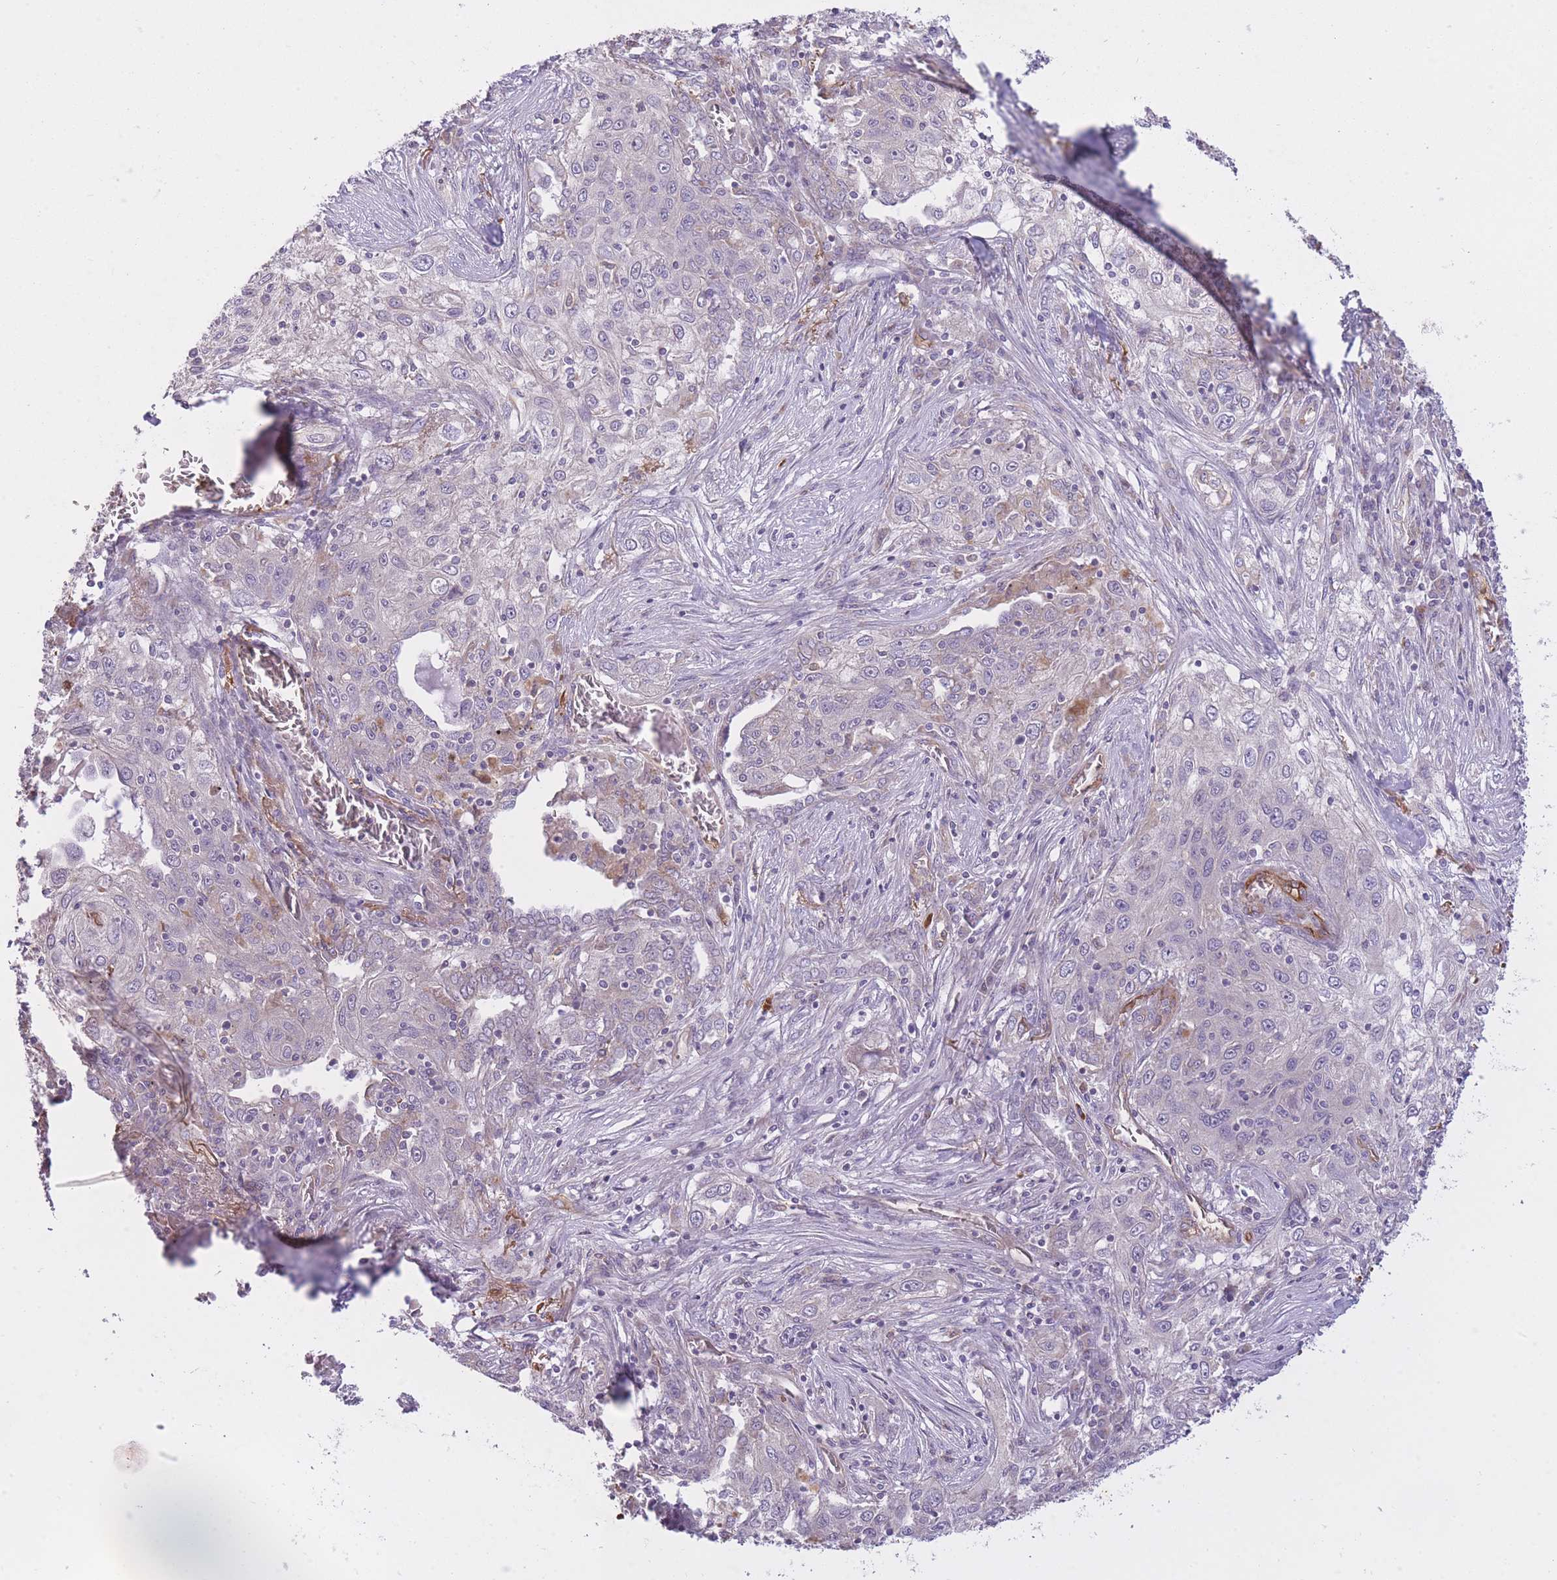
{"staining": {"intensity": "negative", "quantity": "none", "location": "none"}, "tissue": "lung cancer", "cell_type": "Tumor cells", "image_type": "cancer", "snomed": [{"axis": "morphology", "description": "Squamous cell carcinoma, NOS"}, {"axis": "topography", "description": "Lung"}], "caption": "DAB immunohistochemical staining of lung cancer reveals no significant expression in tumor cells.", "gene": "REV1", "patient": {"sex": "female", "age": 69}}